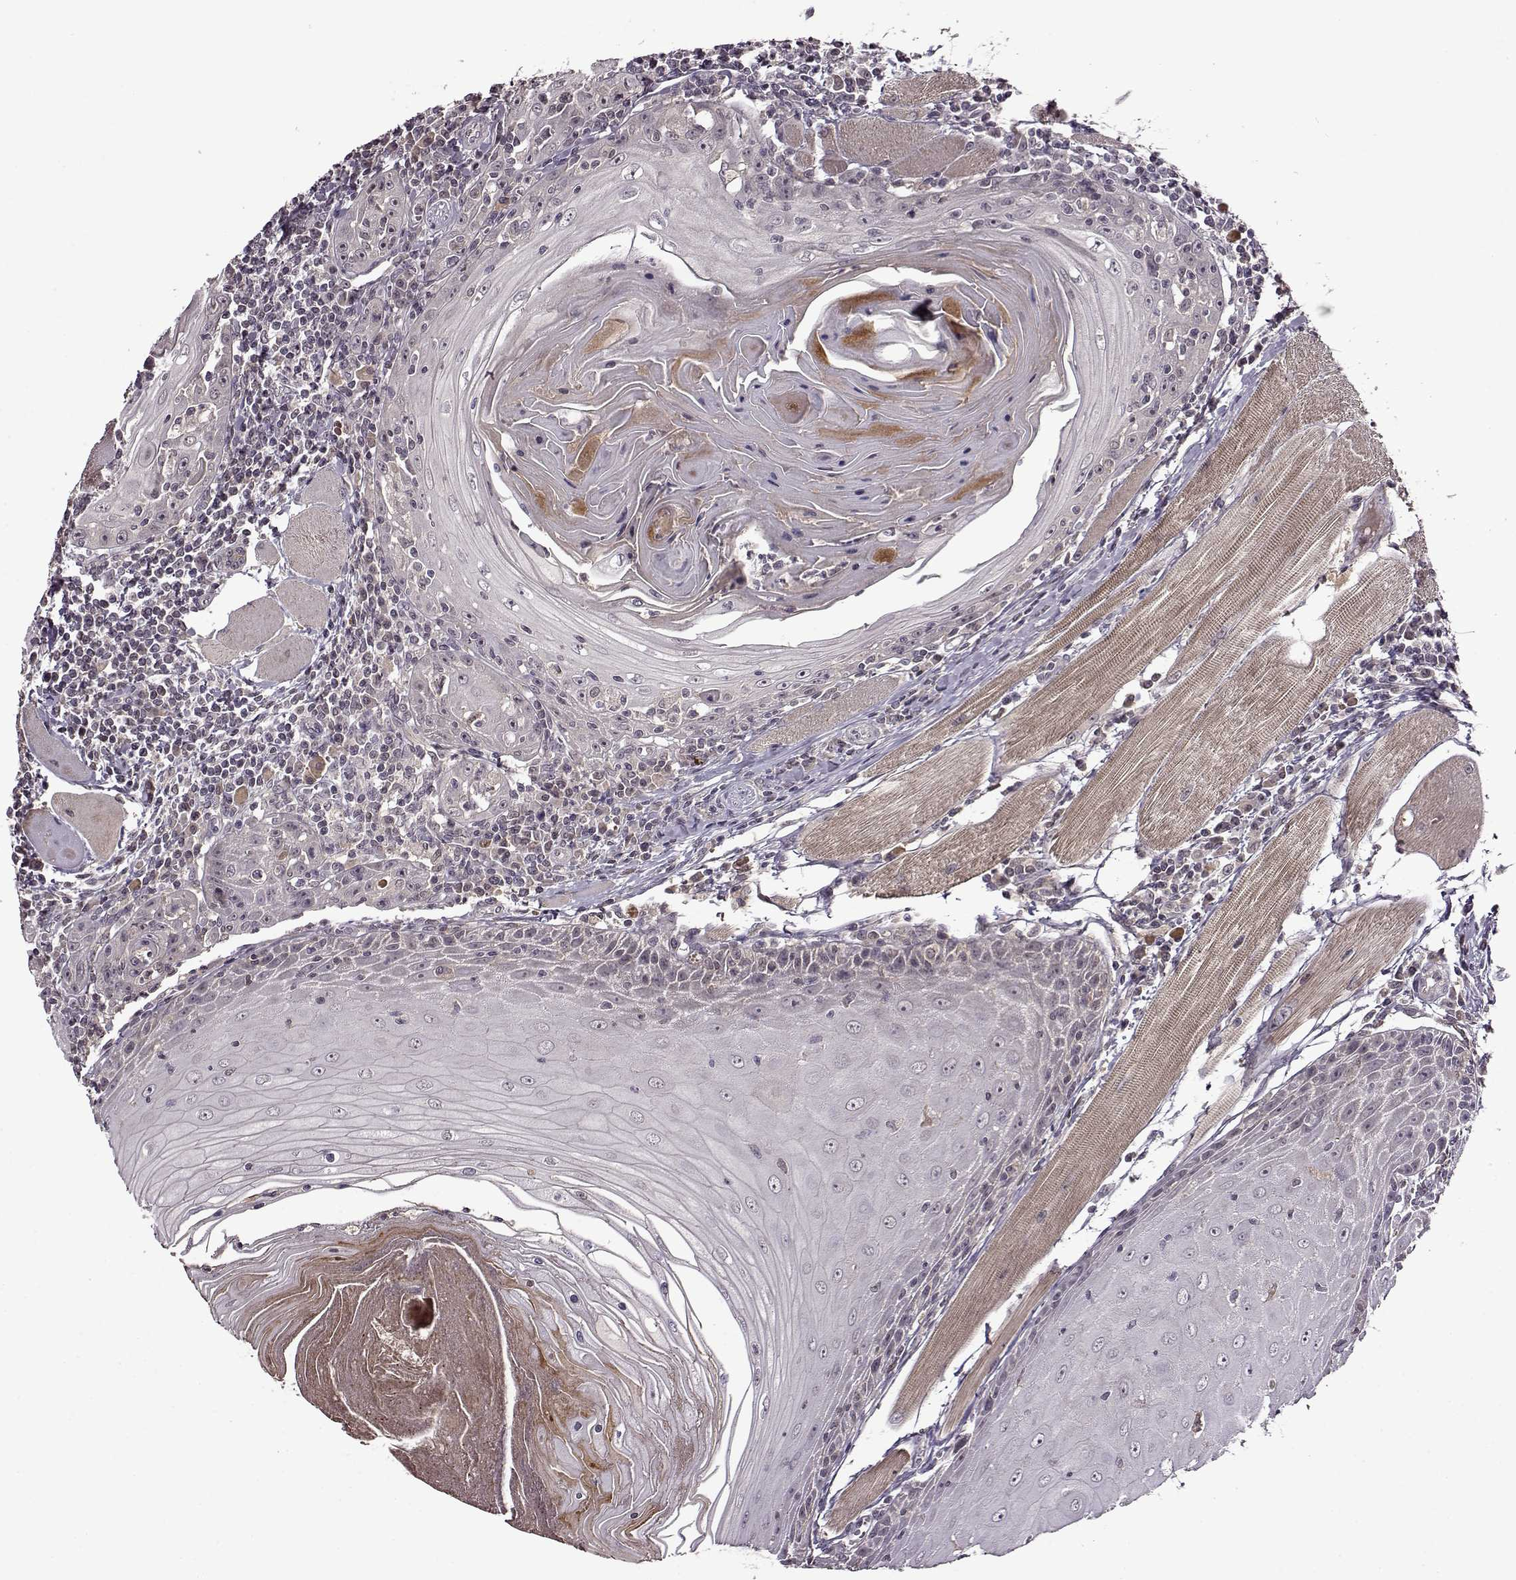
{"staining": {"intensity": "negative", "quantity": "none", "location": "none"}, "tissue": "head and neck cancer", "cell_type": "Tumor cells", "image_type": "cancer", "snomed": [{"axis": "morphology", "description": "Normal tissue, NOS"}, {"axis": "morphology", "description": "Squamous cell carcinoma, NOS"}, {"axis": "topography", "description": "Oral tissue"}, {"axis": "topography", "description": "Head-Neck"}], "caption": "This is an immunohistochemistry micrograph of head and neck cancer. There is no positivity in tumor cells.", "gene": "MAIP1", "patient": {"sex": "male", "age": 52}}